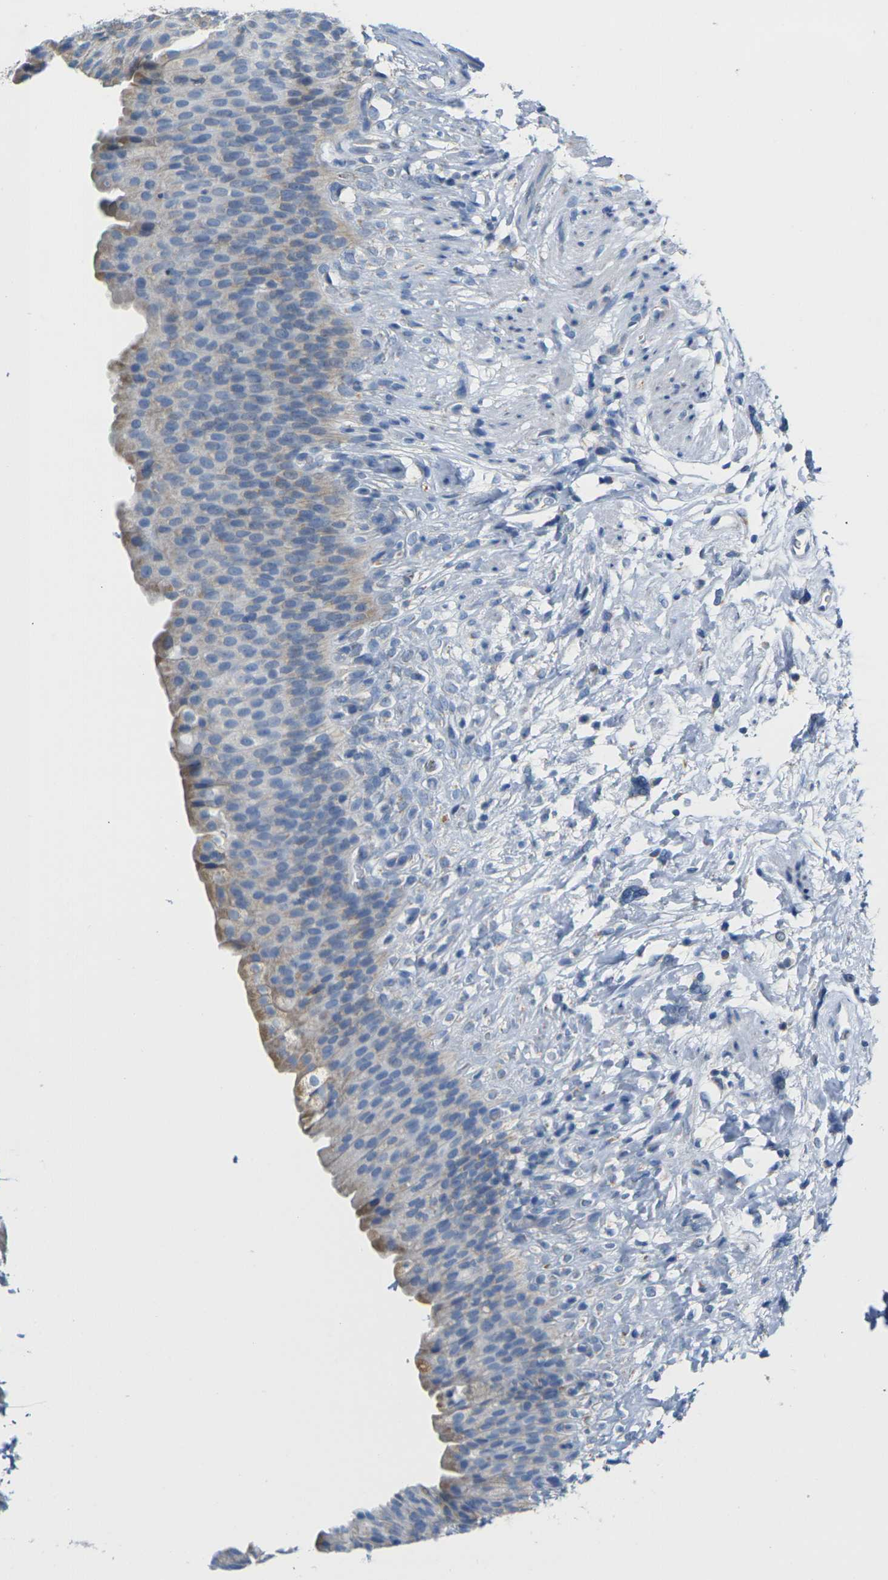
{"staining": {"intensity": "moderate", "quantity": "25%-75%", "location": "cytoplasmic/membranous"}, "tissue": "urinary bladder", "cell_type": "Urothelial cells", "image_type": "normal", "snomed": [{"axis": "morphology", "description": "Normal tissue, NOS"}, {"axis": "topography", "description": "Urinary bladder"}], "caption": "IHC histopathology image of unremarkable urinary bladder: human urinary bladder stained using immunohistochemistry (IHC) demonstrates medium levels of moderate protein expression localized specifically in the cytoplasmic/membranous of urothelial cells, appearing as a cytoplasmic/membranous brown color.", "gene": "TMEM204", "patient": {"sex": "female", "age": 79}}